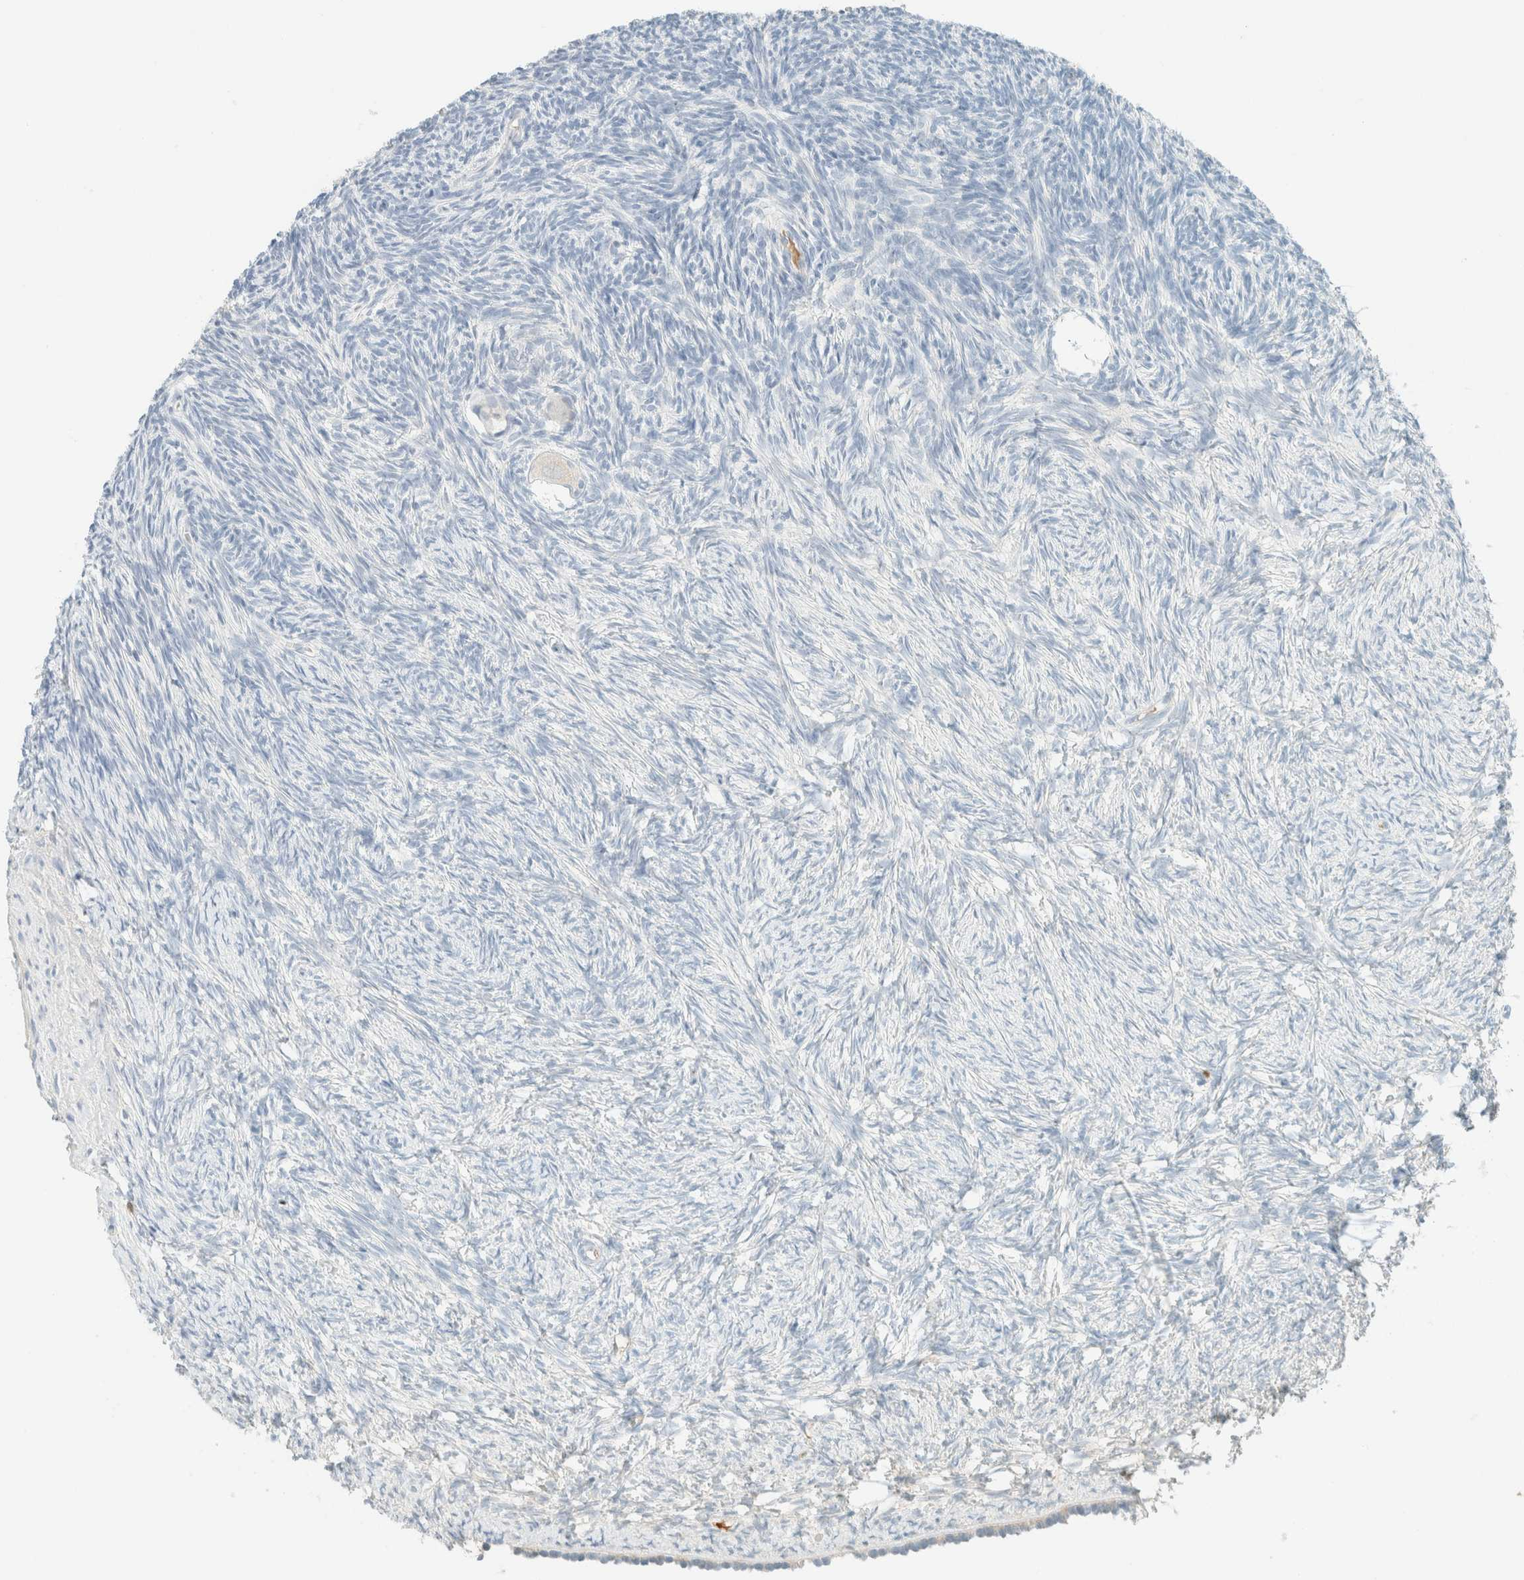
{"staining": {"intensity": "negative", "quantity": "none", "location": "none"}, "tissue": "ovary", "cell_type": "Follicle cells", "image_type": "normal", "snomed": [{"axis": "morphology", "description": "Normal tissue, NOS"}, {"axis": "topography", "description": "Ovary"}], "caption": "High power microscopy histopathology image of an IHC histopathology image of normal ovary, revealing no significant staining in follicle cells.", "gene": "GPA33", "patient": {"sex": "female", "age": 34}}